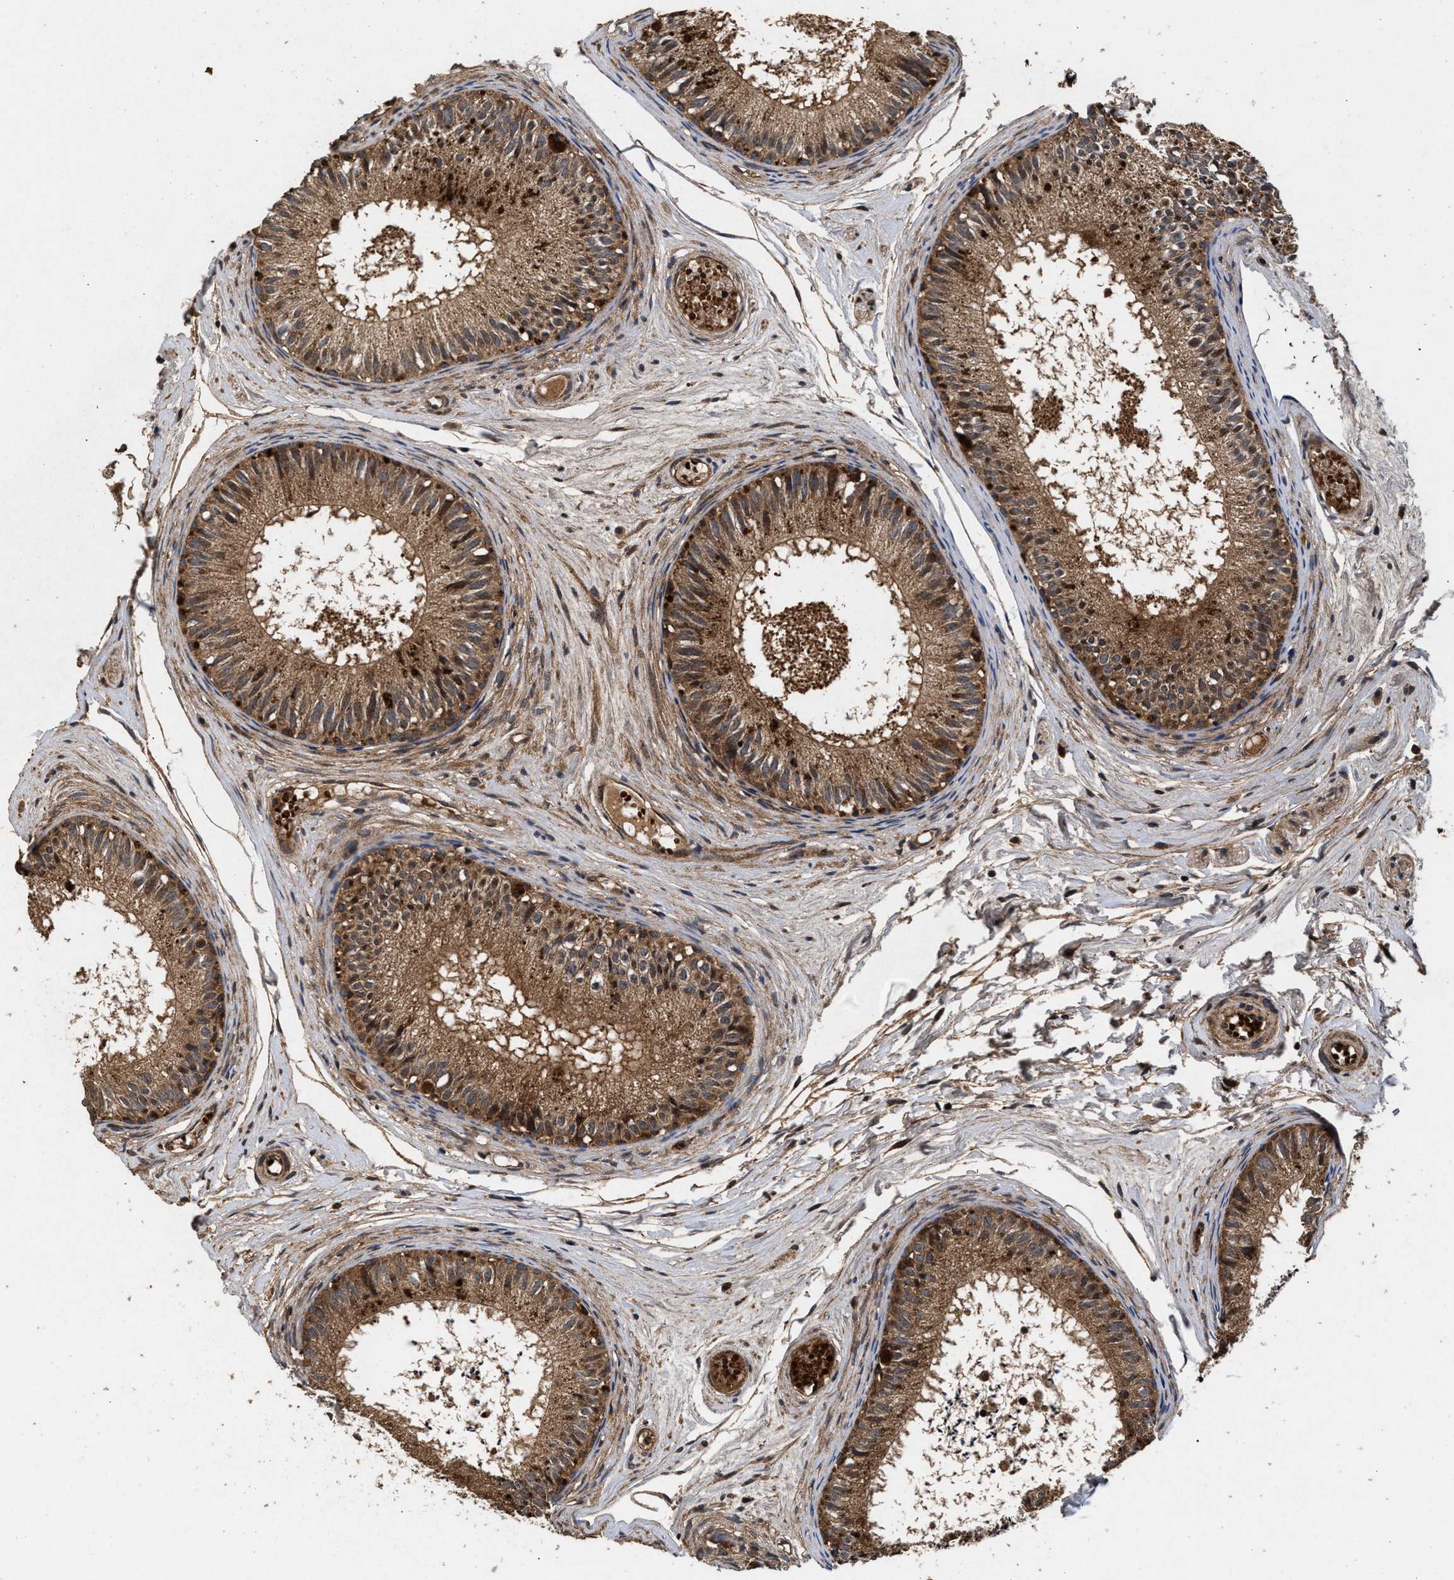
{"staining": {"intensity": "moderate", "quantity": ">75%", "location": "cytoplasmic/membranous"}, "tissue": "epididymis", "cell_type": "Glandular cells", "image_type": "normal", "snomed": [{"axis": "morphology", "description": "Normal tissue, NOS"}, {"axis": "topography", "description": "Epididymis"}], "caption": "Moderate cytoplasmic/membranous expression is identified in about >75% of glandular cells in benign epididymis.", "gene": "NFKB2", "patient": {"sex": "male", "age": 46}}